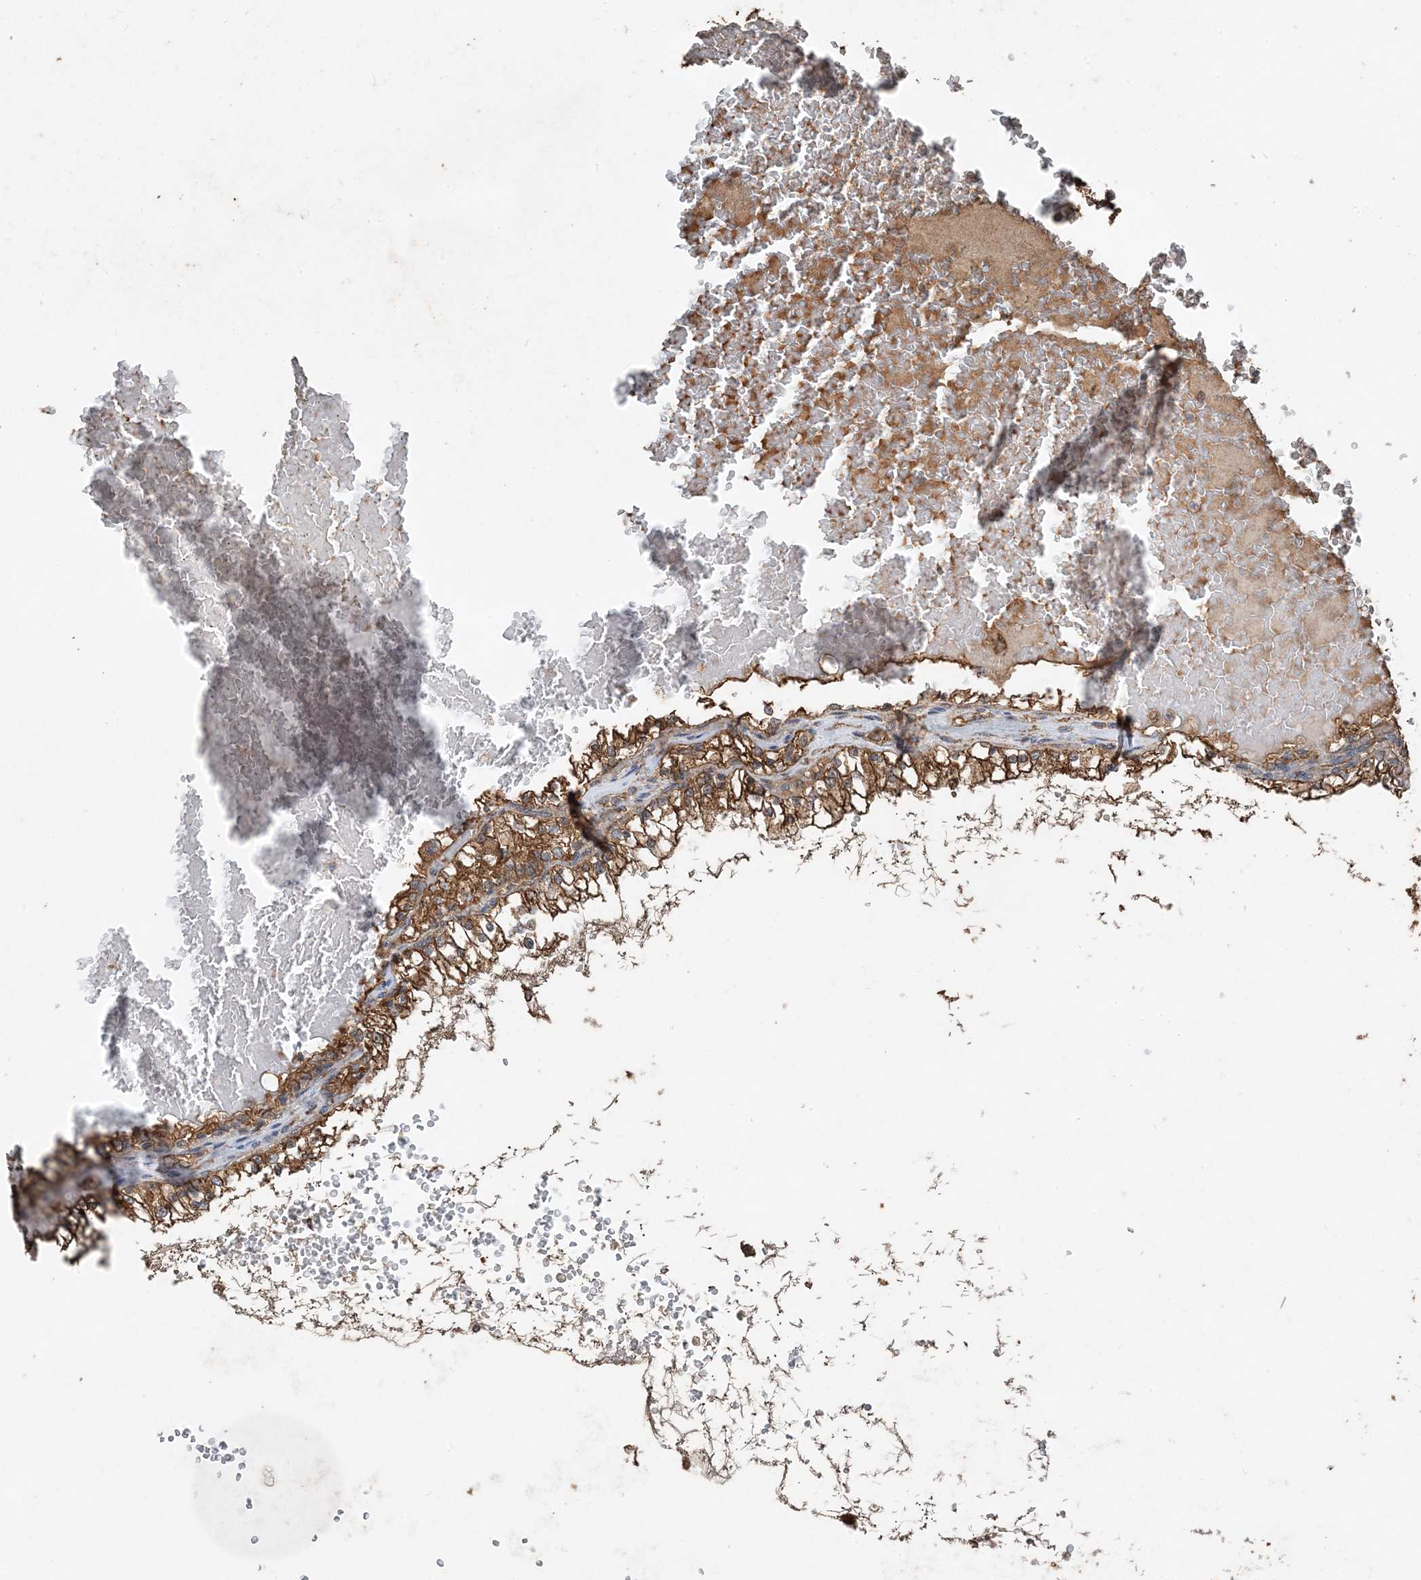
{"staining": {"intensity": "strong", "quantity": ">75%", "location": "cytoplasmic/membranous"}, "tissue": "renal cancer", "cell_type": "Tumor cells", "image_type": "cancer", "snomed": [{"axis": "morphology", "description": "Adenocarcinoma, NOS"}, {"axis": "topography", "description": "Kidney"}], "caption": "This micrograph reveals adenocarcinoma (renal) stained with immunohistochemistry to label a protein in brown. The cytoplasmic/membranous of tumor cells show strong positivity for the protein. Nuclei are counter-stained blue.", "gene": "PDIA6", "patient": {"sex": "male", "age": 68}}